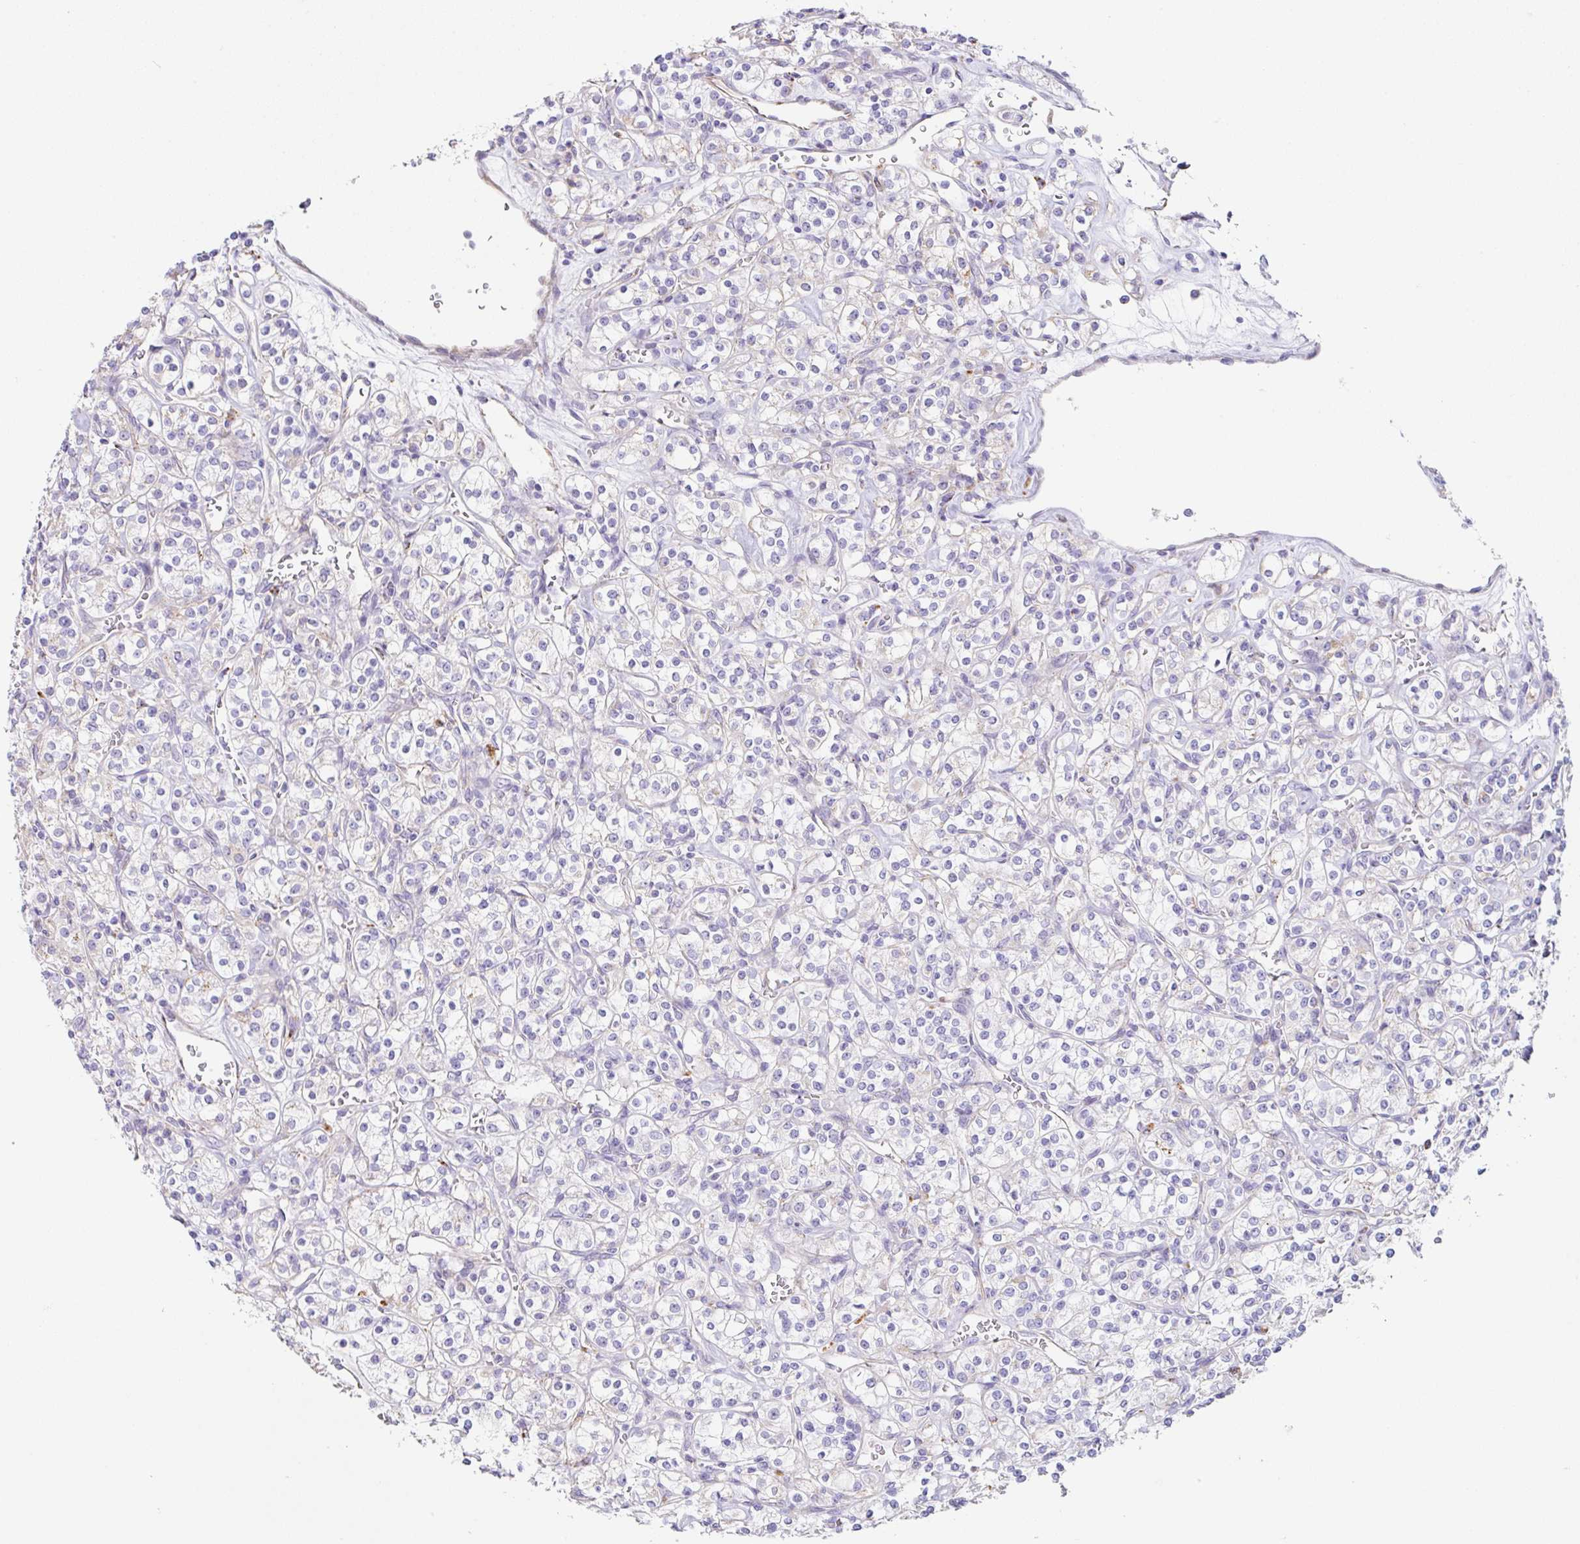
{"staining": {"intensity": "negative", "quantity": "none", "location": "none"}, "tissue": "renal cancer", "cell_type": "Tumor cells", "image_type": "cancer", "snomed": [{"axis": "morphology", "description": "Adenocarcinoma, NOS"}, {"axis": "topography", "description": "Kidney"}], "caption": "This is an immunohistochemistry (IHC) image of renal cancer. There is no staining in tumor cells.", "gene": "DKK4", "patient": {"sex": "male", "age": 77}}